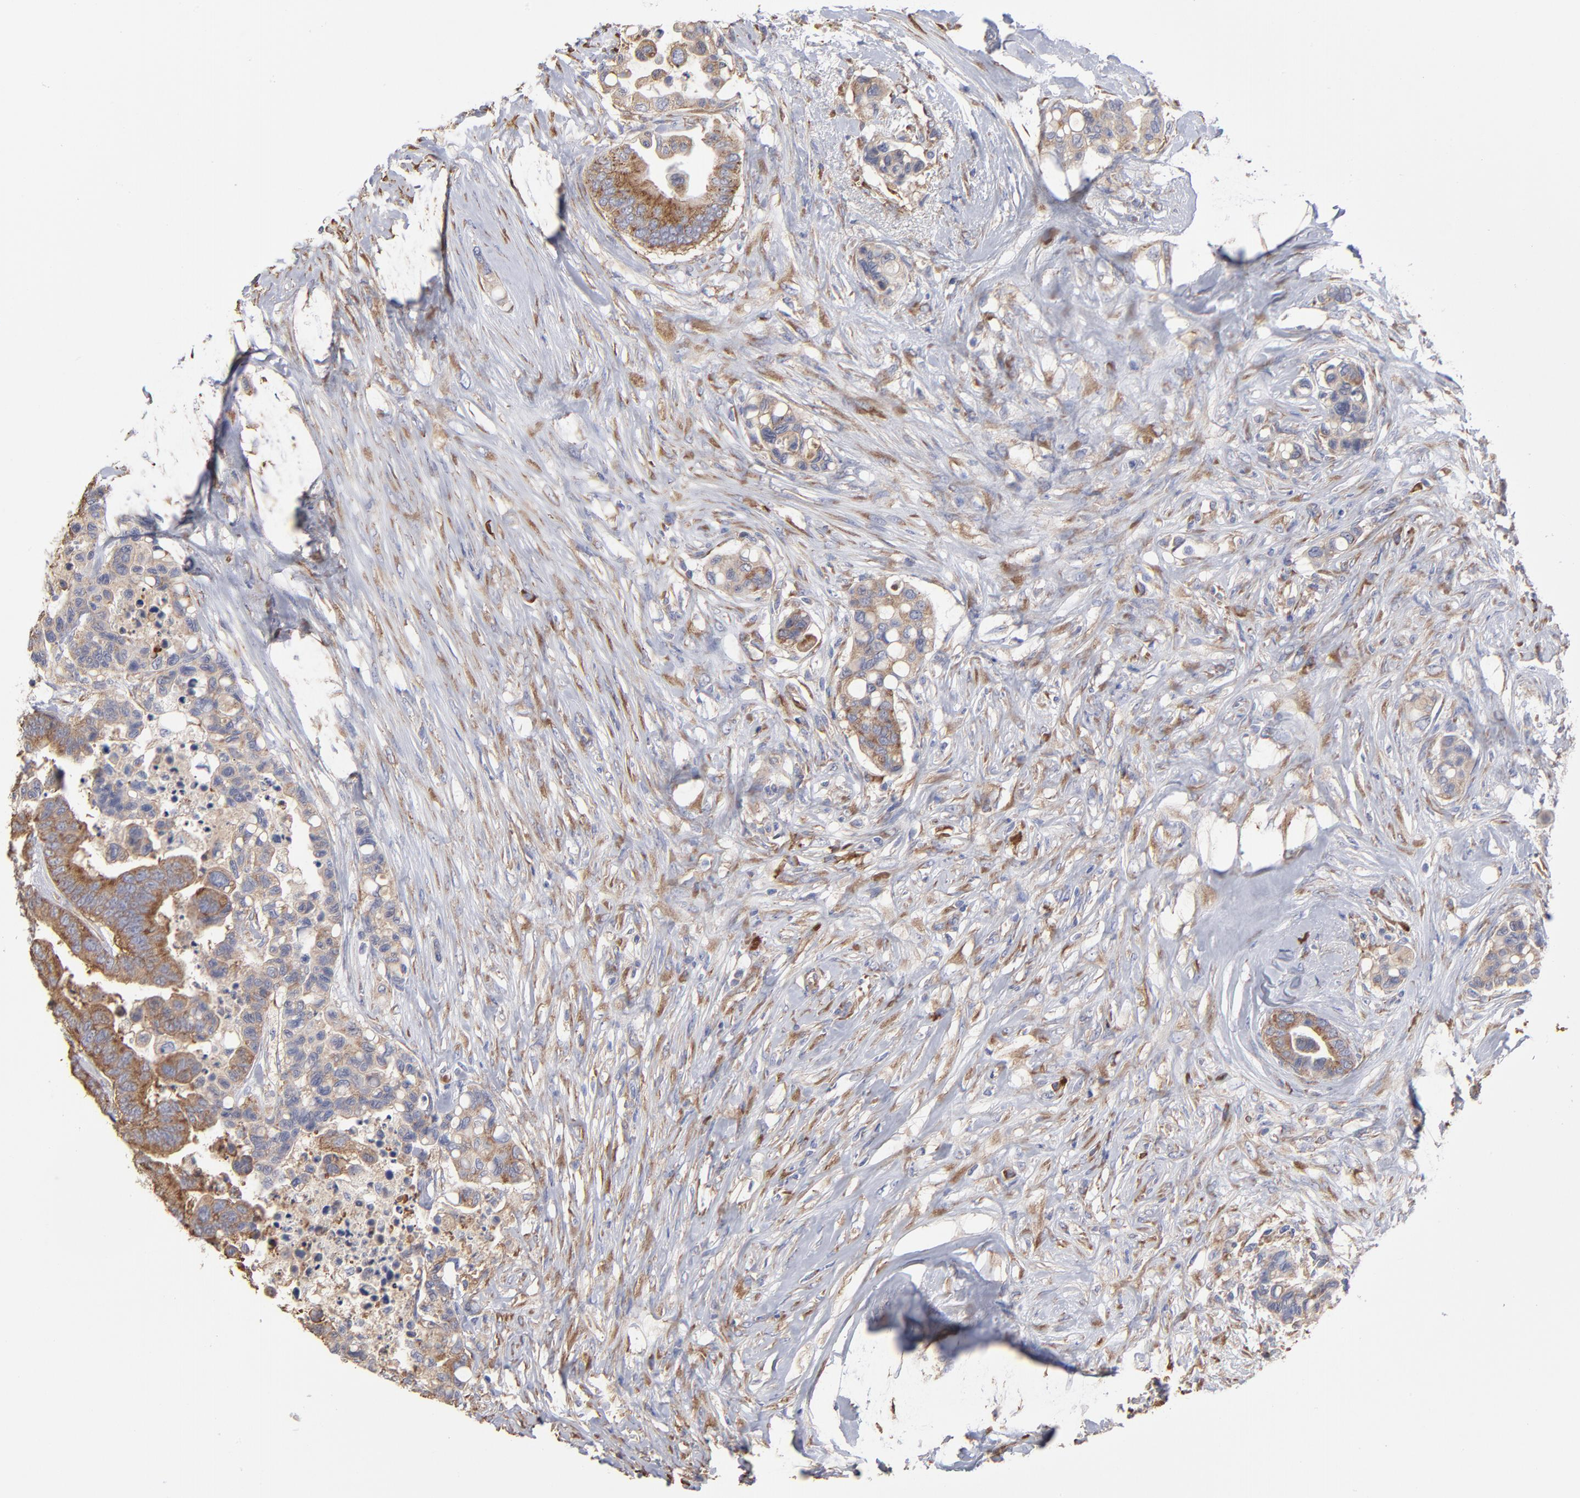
{"staining": {"intensity": "moderate", "quantity": ">75%", "location": "cytoplasmic/membranous"}, "tissue": "colorectal cancer", "cell_type": "Tumor cells", "image_type": "cancer", "snomed": [{"axis": "morphology", "description": "Adenocarcinoma, NOS"}, {"axis": "topography", "description": "Colon"}], "caption": "Immunohistochemical staining of colorectal adenocarcinoma shows moderate cytoplasmic/membranous protein staining in approximately >75% of tumor cells.", "gene": "RPL3", "patient": {"sex": "male", "age": 82}}